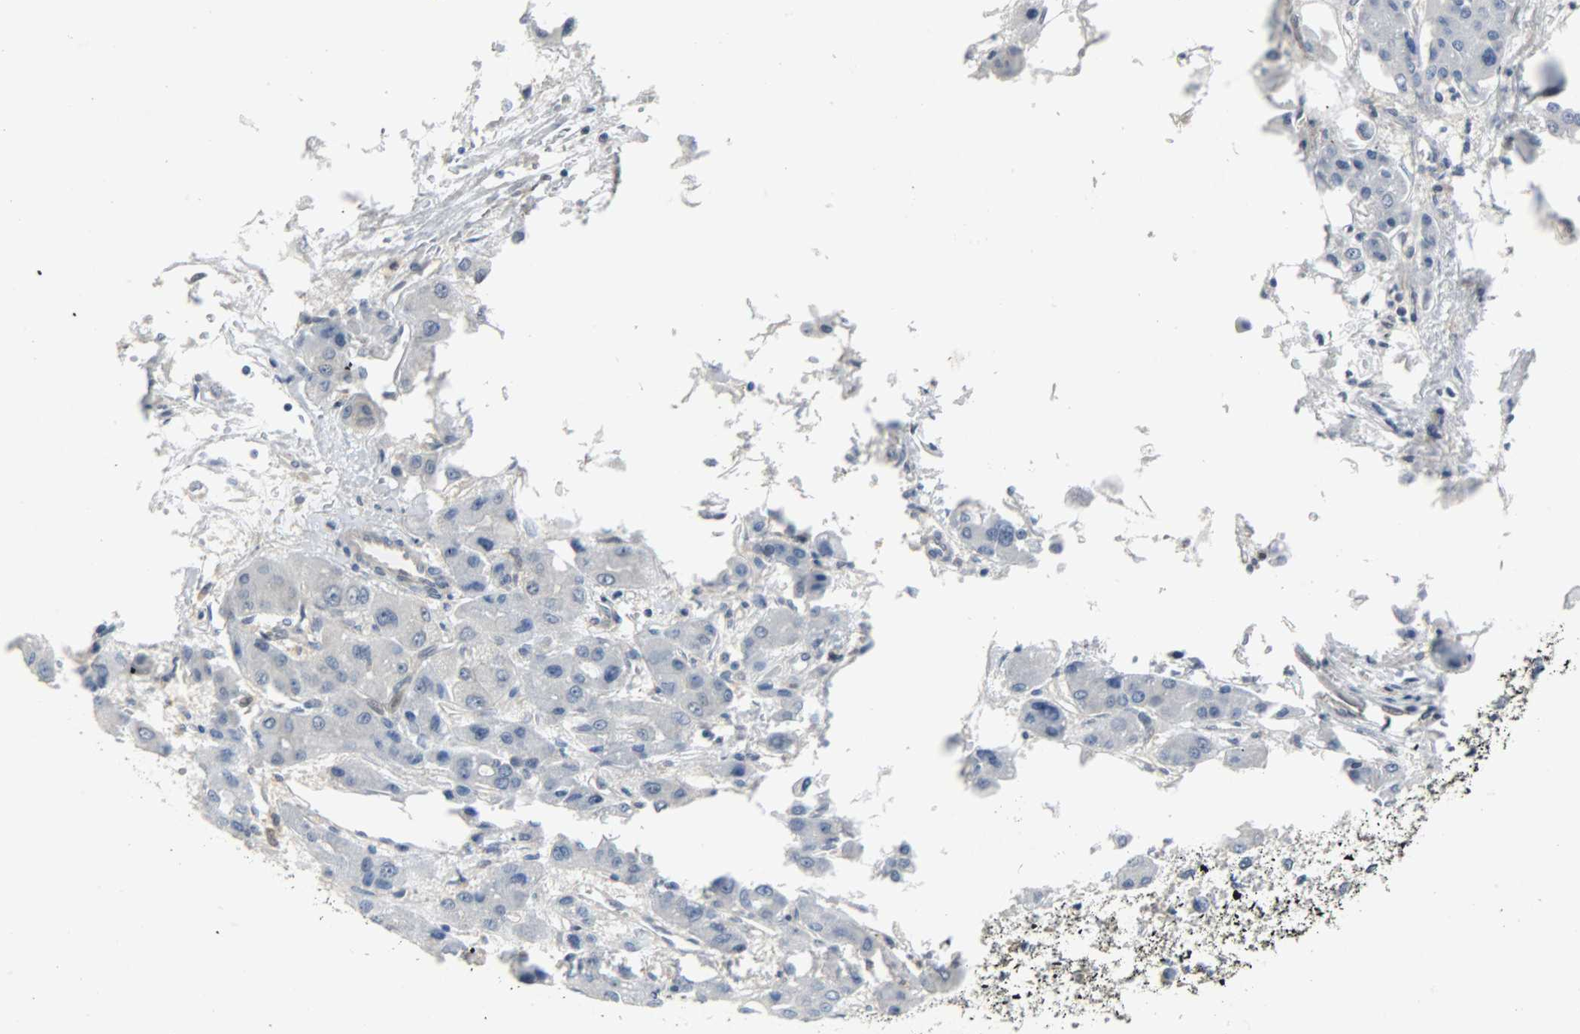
{"staining": {"intensity": "negative", "quantity": "none", "location": "none"}, "tissue": "liver cancer", "cell_type": "Tumor cells", "image_type": "cancer", "snomed": [{"axis": "morphology", "description": "Carcinoma, Hepatocellular, NOS"}, {"axis": "topography", "description": "Liver"}], "caption": "There is no significant staining in tumor cells of hepatocellular carcinoma (liver).", "gene": "EIF4EBP1", "patient": {"sex": "male", "age": 55}}